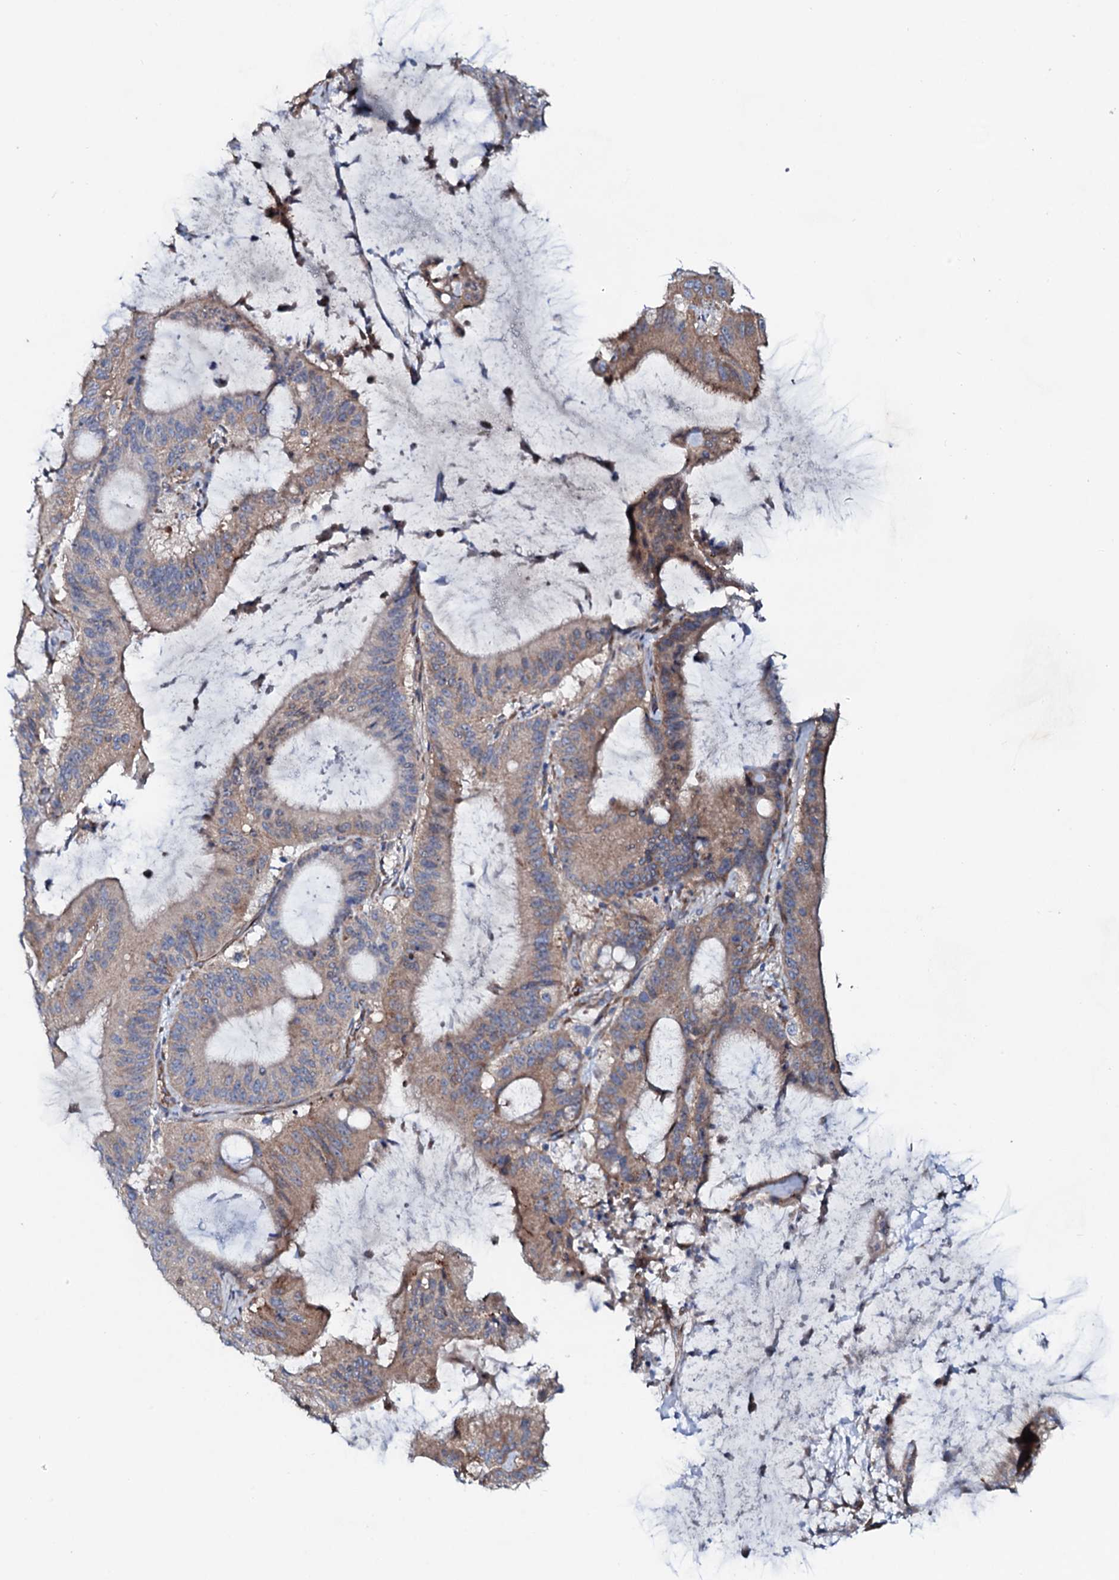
{"staining": {"intensity": "moderate", "quantity": ">75%", "location": "cytoplasmic/membranous"}, "tissue": "liver cancer", "cell_type": "Tumor cells", "image_type": "cancer", "snomed": [{"axis": "morphology", "description": "Normal tissue, NOS"}, {"axis": "morphology", "description": "Cholangiocarcinoma"}, {"axis": "topography", "description": "Liver"}, {"axis": "topography", "description": "Peripheral nerve tissue"}], "caption": "IHC image of neoplastic tissue: liver cancer stained using immunohistochemistry (IHC) displays medium levels of moderate protein expression localized specifically in the cytoplasmic/membranous of tumor cells, appearing as a cytoplasmic/membranous brown color.", "gene": "STARD13", "patient": {"sex": "female", "age": 73}}